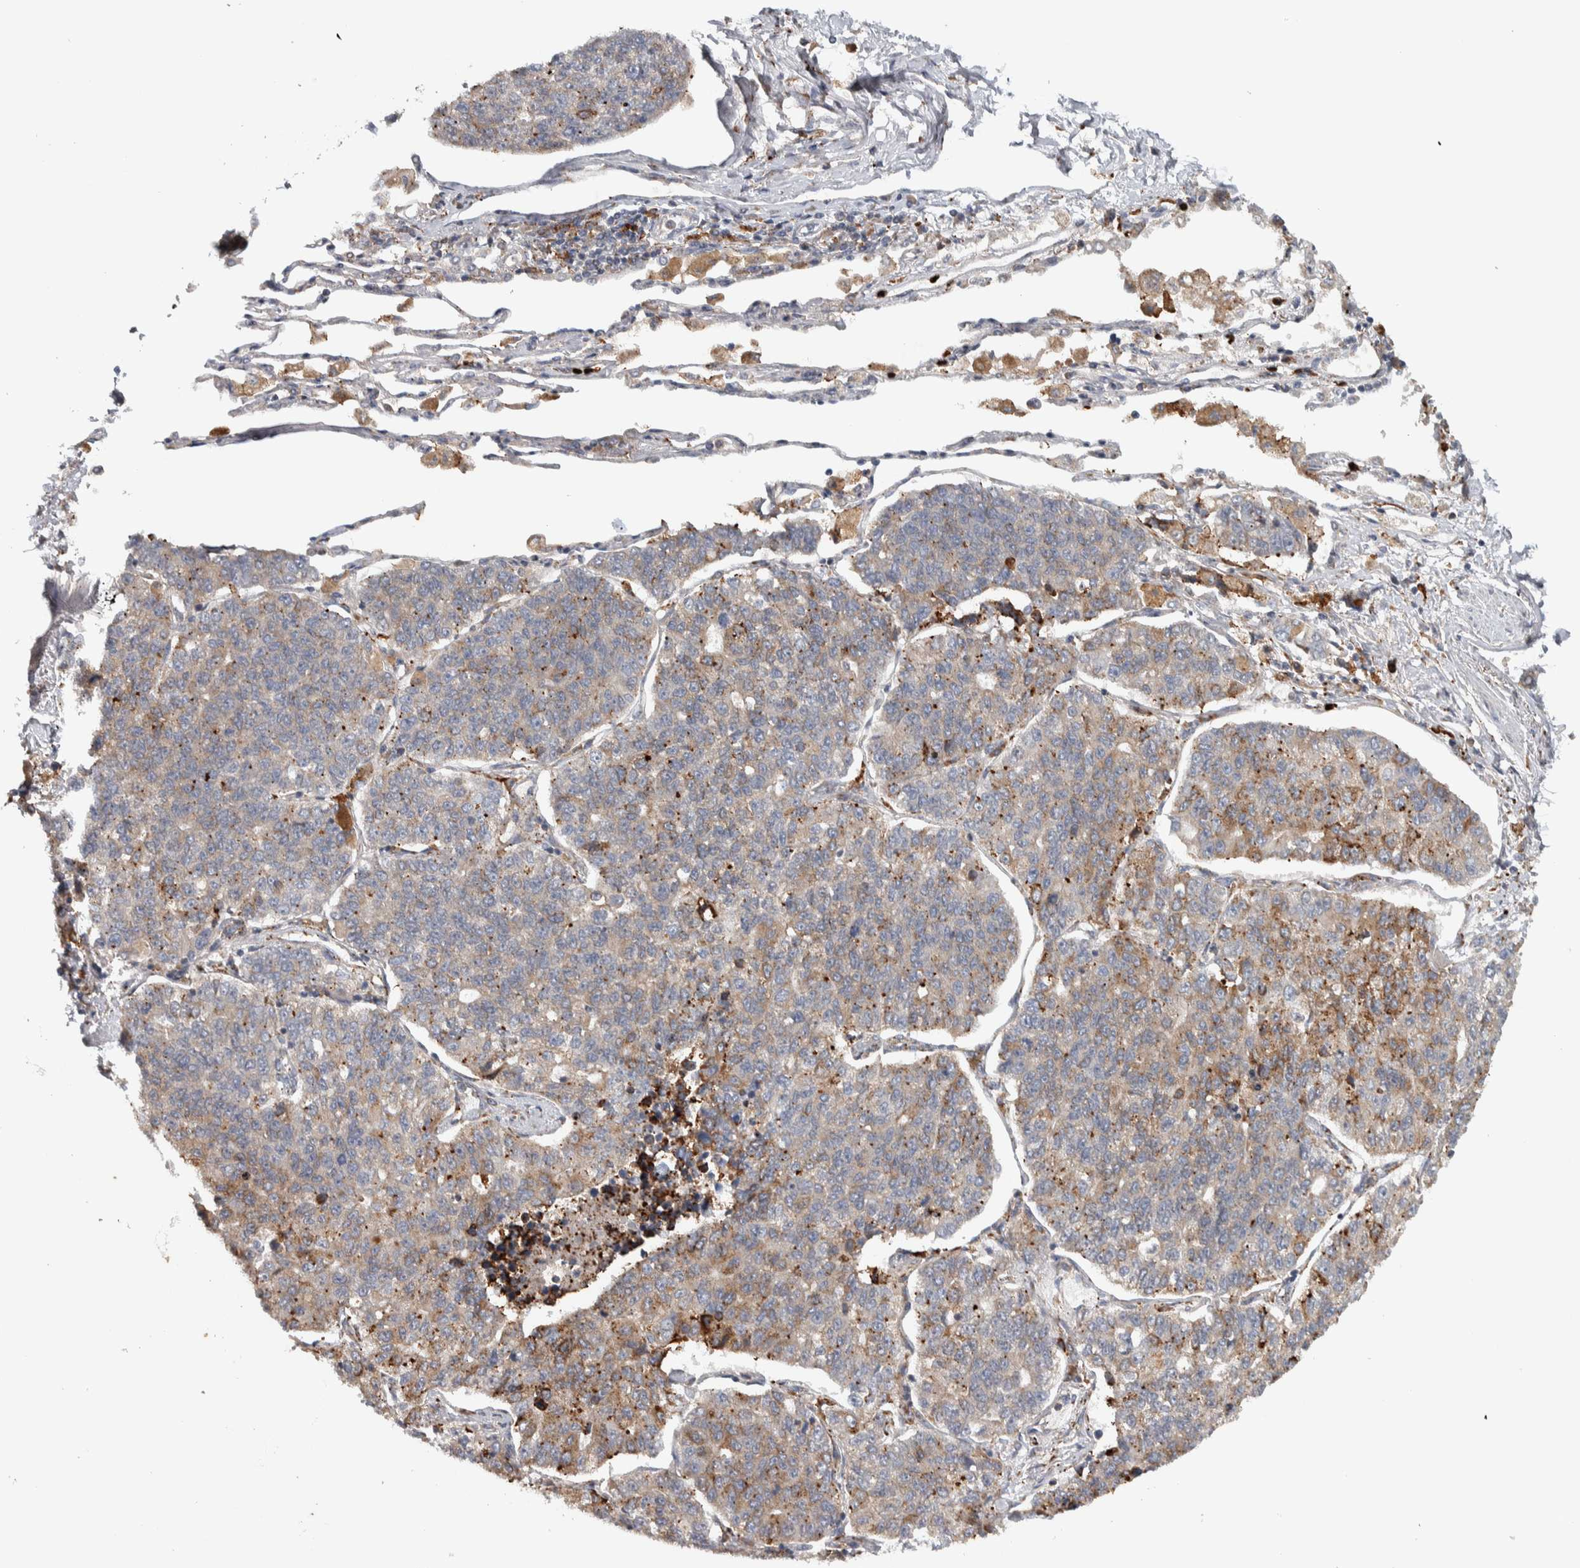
{"staining": {"intensity": "weak", "quantity": ">75%", "location": "cytoplasmic/membranous"}, "tissue": "lung cancer", "cell_type": "Tumor cells", "image_type": "cancer", "snomed": [{"axis": "morphology", "description": "Adenocarcinoma, NOS"}, {"axis": "topography", "description": "Lung"}], "caption": "This is a histology image of immunohistochemistry staining of adenocarcinoma (lung), which shows weak positivity in the cytoplasmic/membranous of tumor cells.", "gene": "ADPRM", "patient": {"sex": "male", "age": 49}}